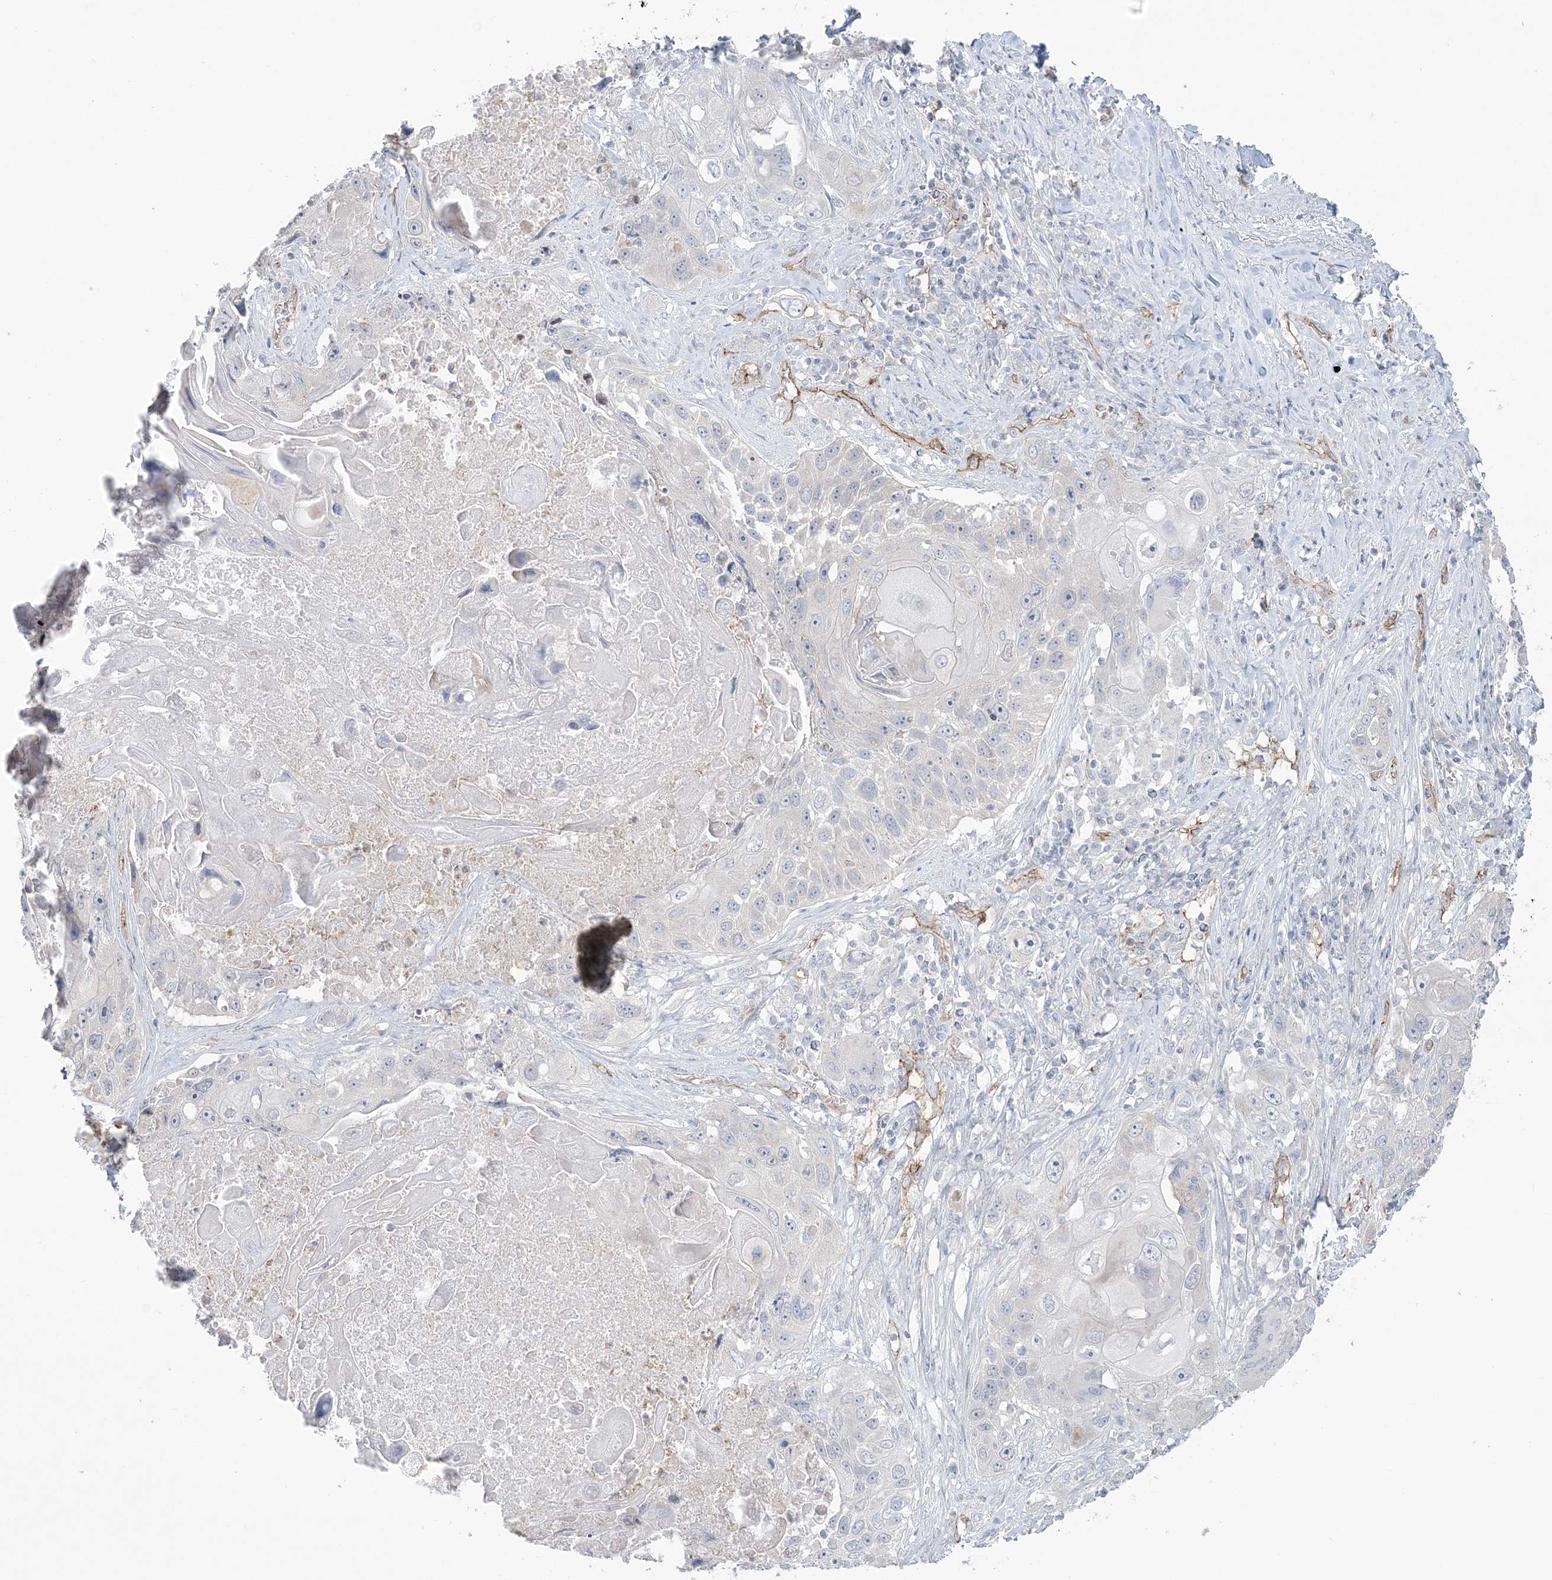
{"staining": {"intensity": "negative", "quantity": "none", "location": "none"}, "tissue": "lung cancer", "cell_type": "Tumor cells", "image_type": "cancer", "snomed": [{"axis": "morphology", "description": "Squamous cell carcinoma, NOS"}, {"axis": "topography", "description": "Lung"}], "caption": "A high-resolution photomicrograph shows immunohistochemistry (IHC) staining of squamous cell carcinoma (lung), which exhibits no significant positivity in tumor cells.", "gene": "FARSB", "patient": {"sex": "male", "age": 61}}